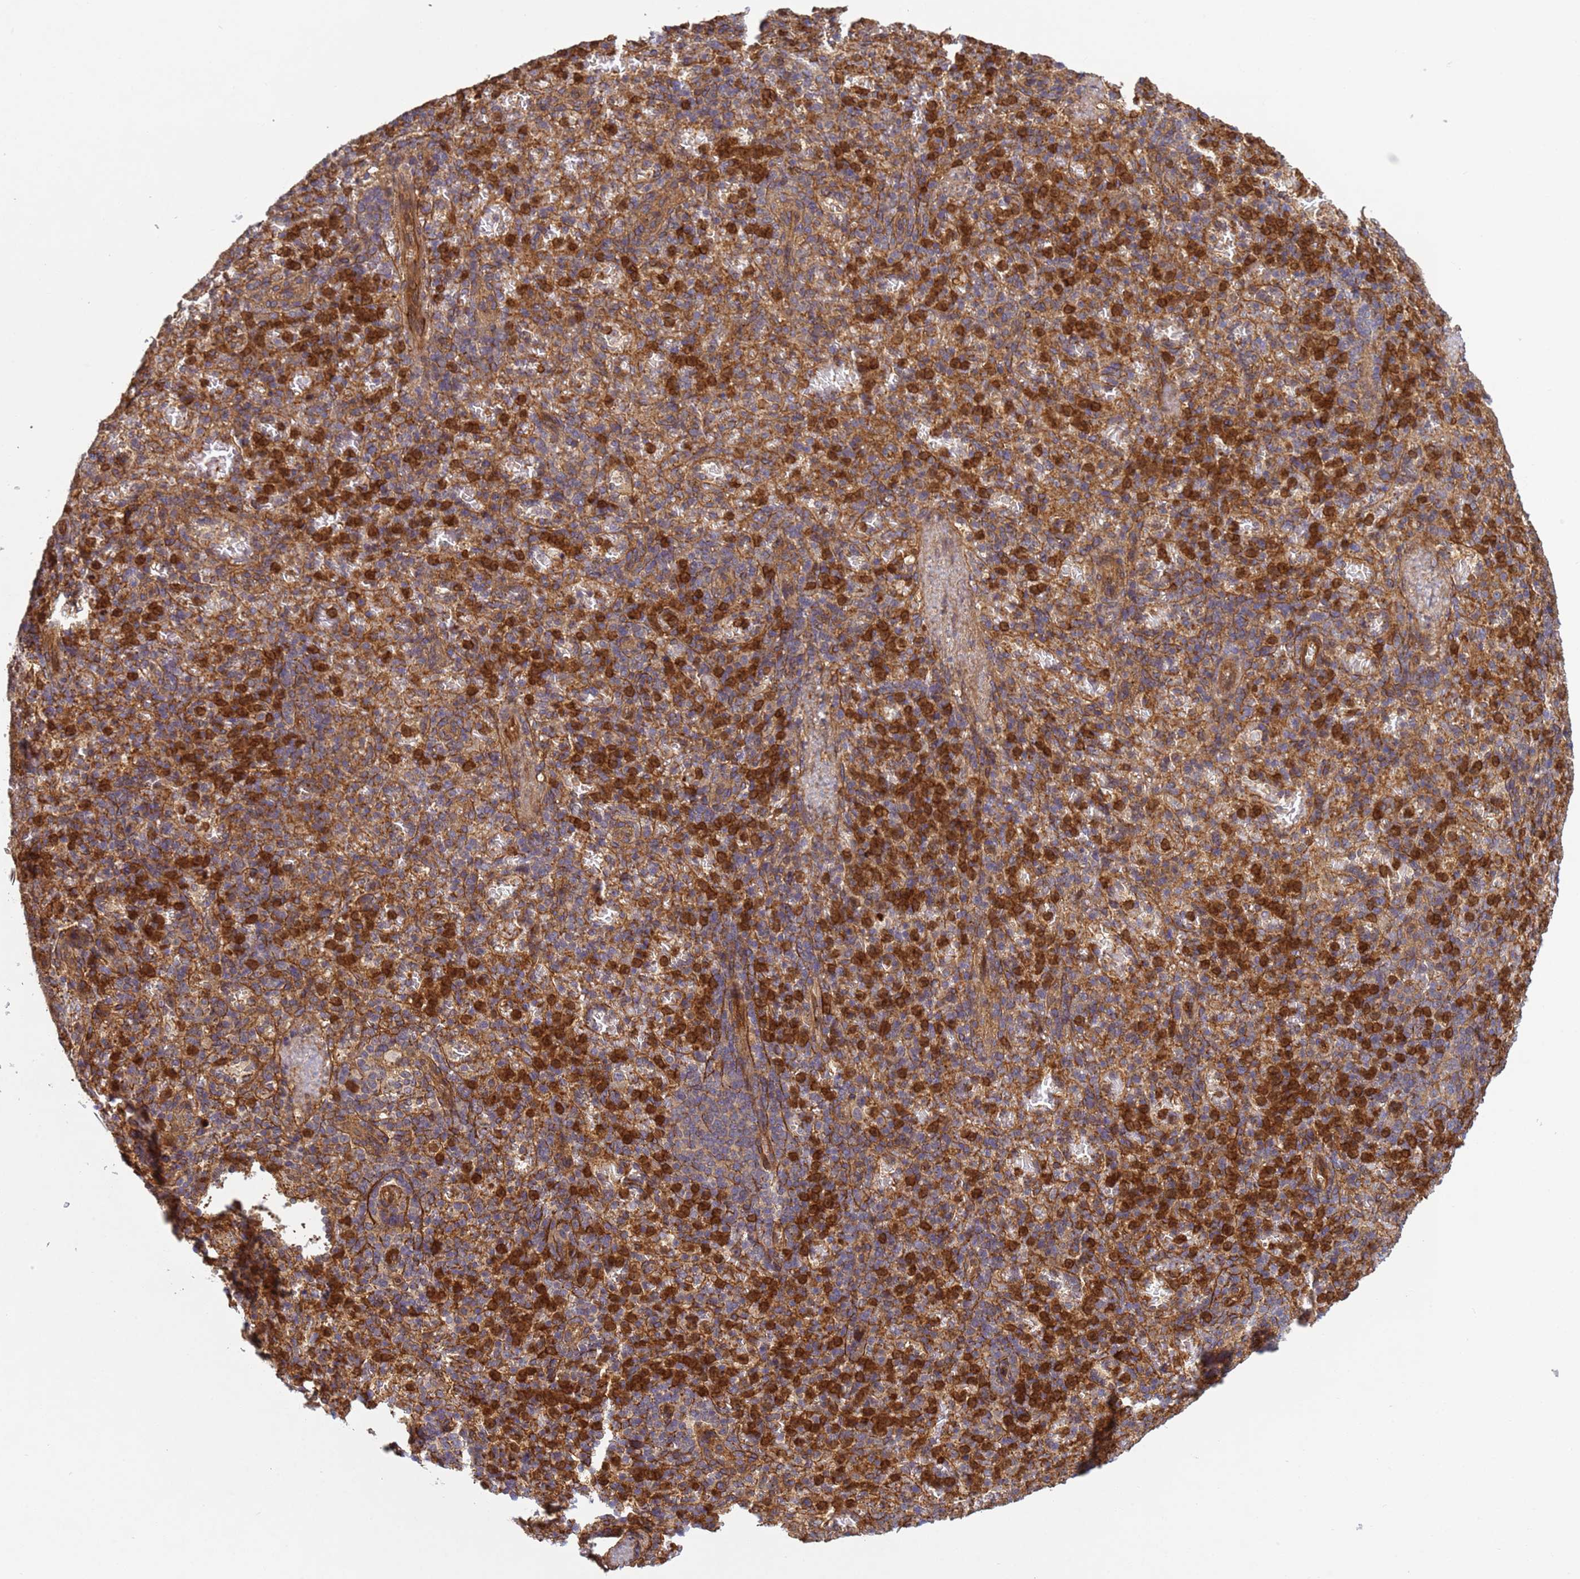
{"staining": {"intensity": "strong", "quantity": "25%-75%", "location": "cytoplasmic/membranous"}, "tissue": "spleen", "cell_type": "Cells in red pulp", "image_type": "normal", "snomed": [{"axis": "morphology", "description": "Normal tissue, NOS"}, {"axis": "topography", "description": "Spleen"}], "caption": "Protein expression analysis of normal human spleen reveals strong cytoplasmic/membranous expression in about 25%-75% of cells in red pulp. (DAB (3,3'-diaminobenzidine) IHC, brown staining for protein, blue staining for nuclei).", "gene": "C8orf34", "patient": {"sex": "female", "age": 74}}